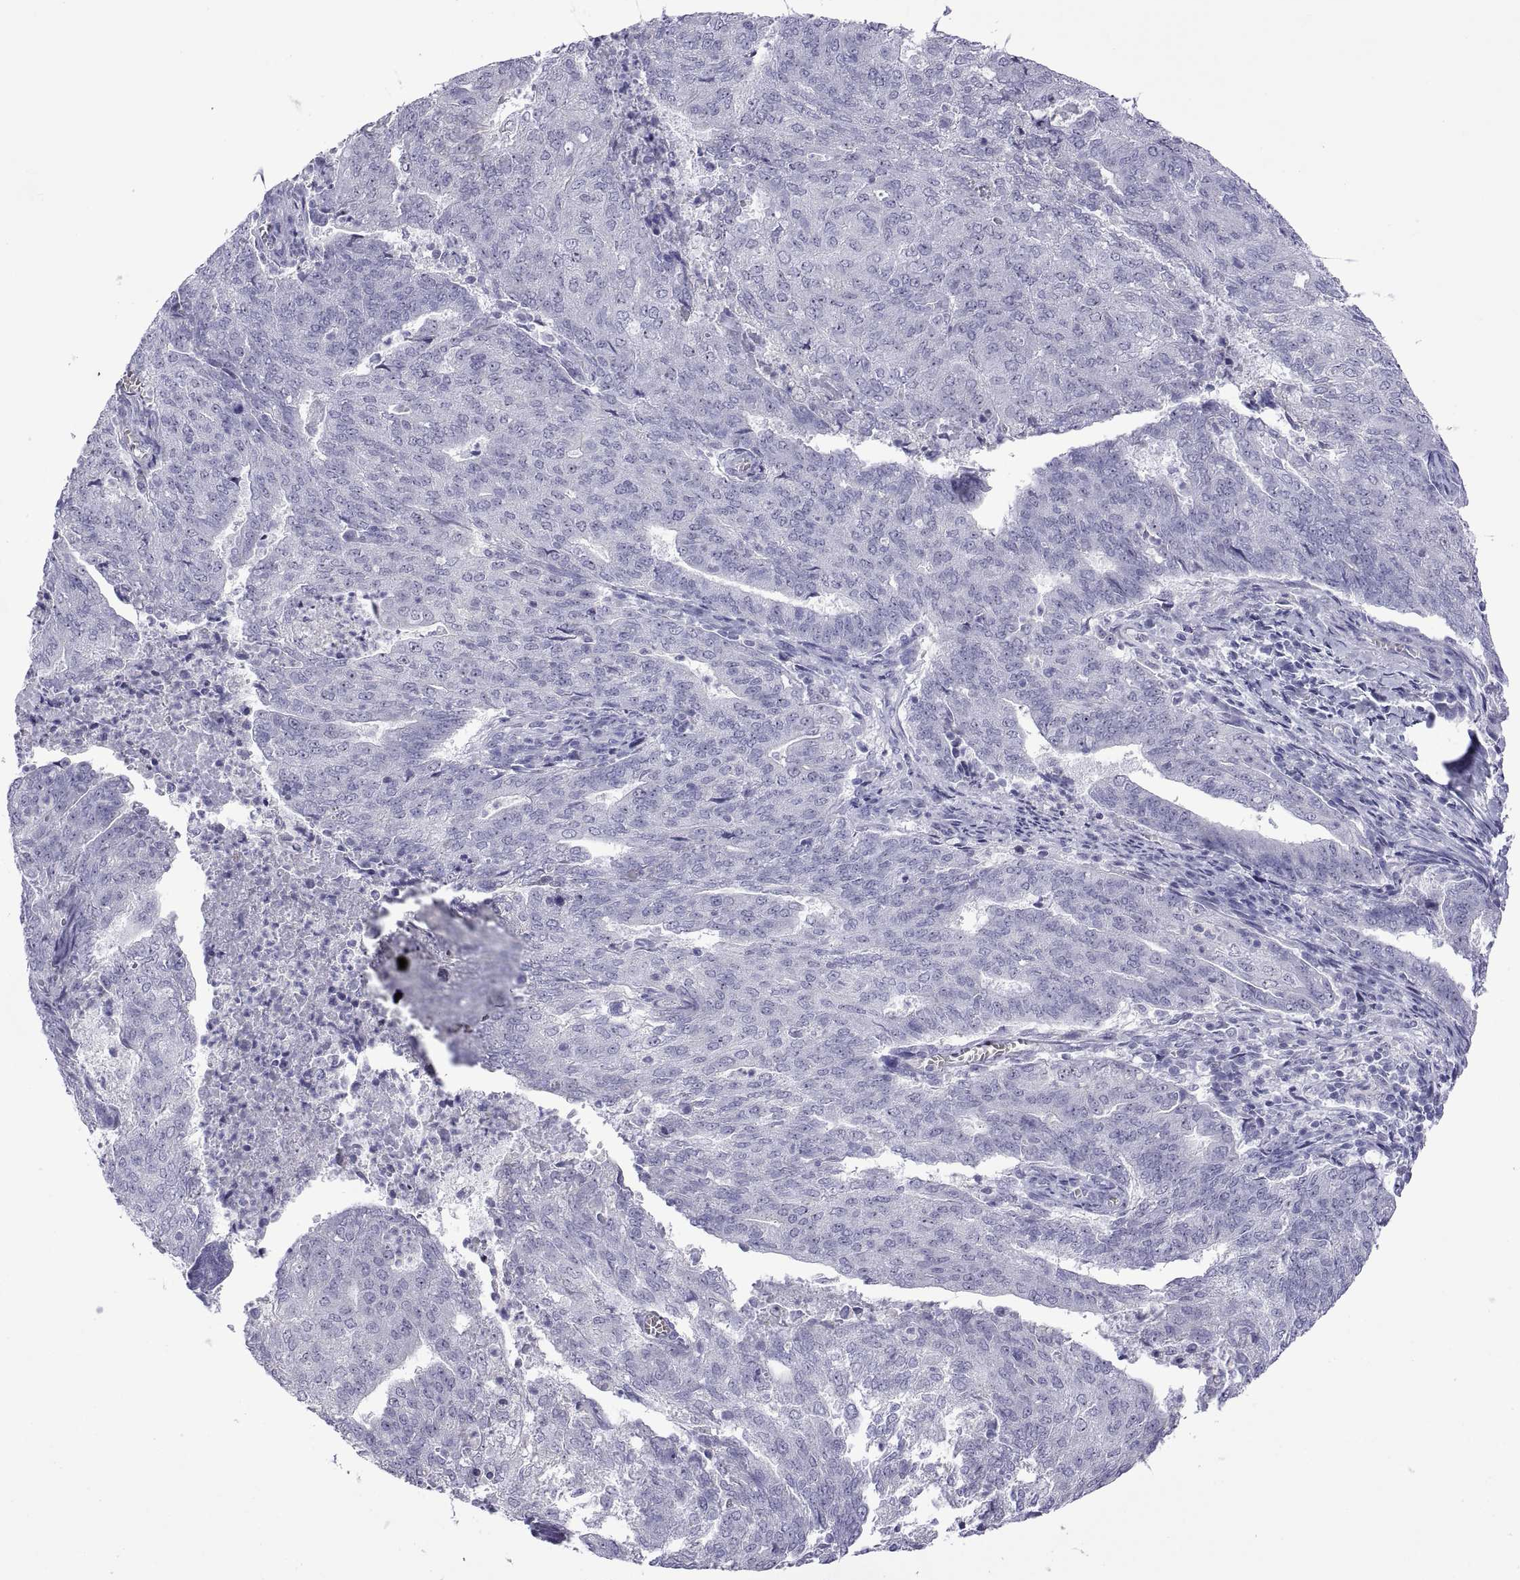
{"staining": {"intensity": "negative", "quantity": "none", "location": "none"}, "tissue": "endometrial cancer", "cell_type": "Tumor cells", "image_type": "cancer", "snomed": [{"axis": "morphology", "description": "Adenocarcinoma, NOS"}, {"axis": "topography", "description": "Endometrium"}], "caption": "This is a histopathology image of IHC staining of adenocarcinoma (endometrial), which shows no staining in tumor cells.", "gene": "VSX2", "patient": {"sex": "female", "age": 82}}